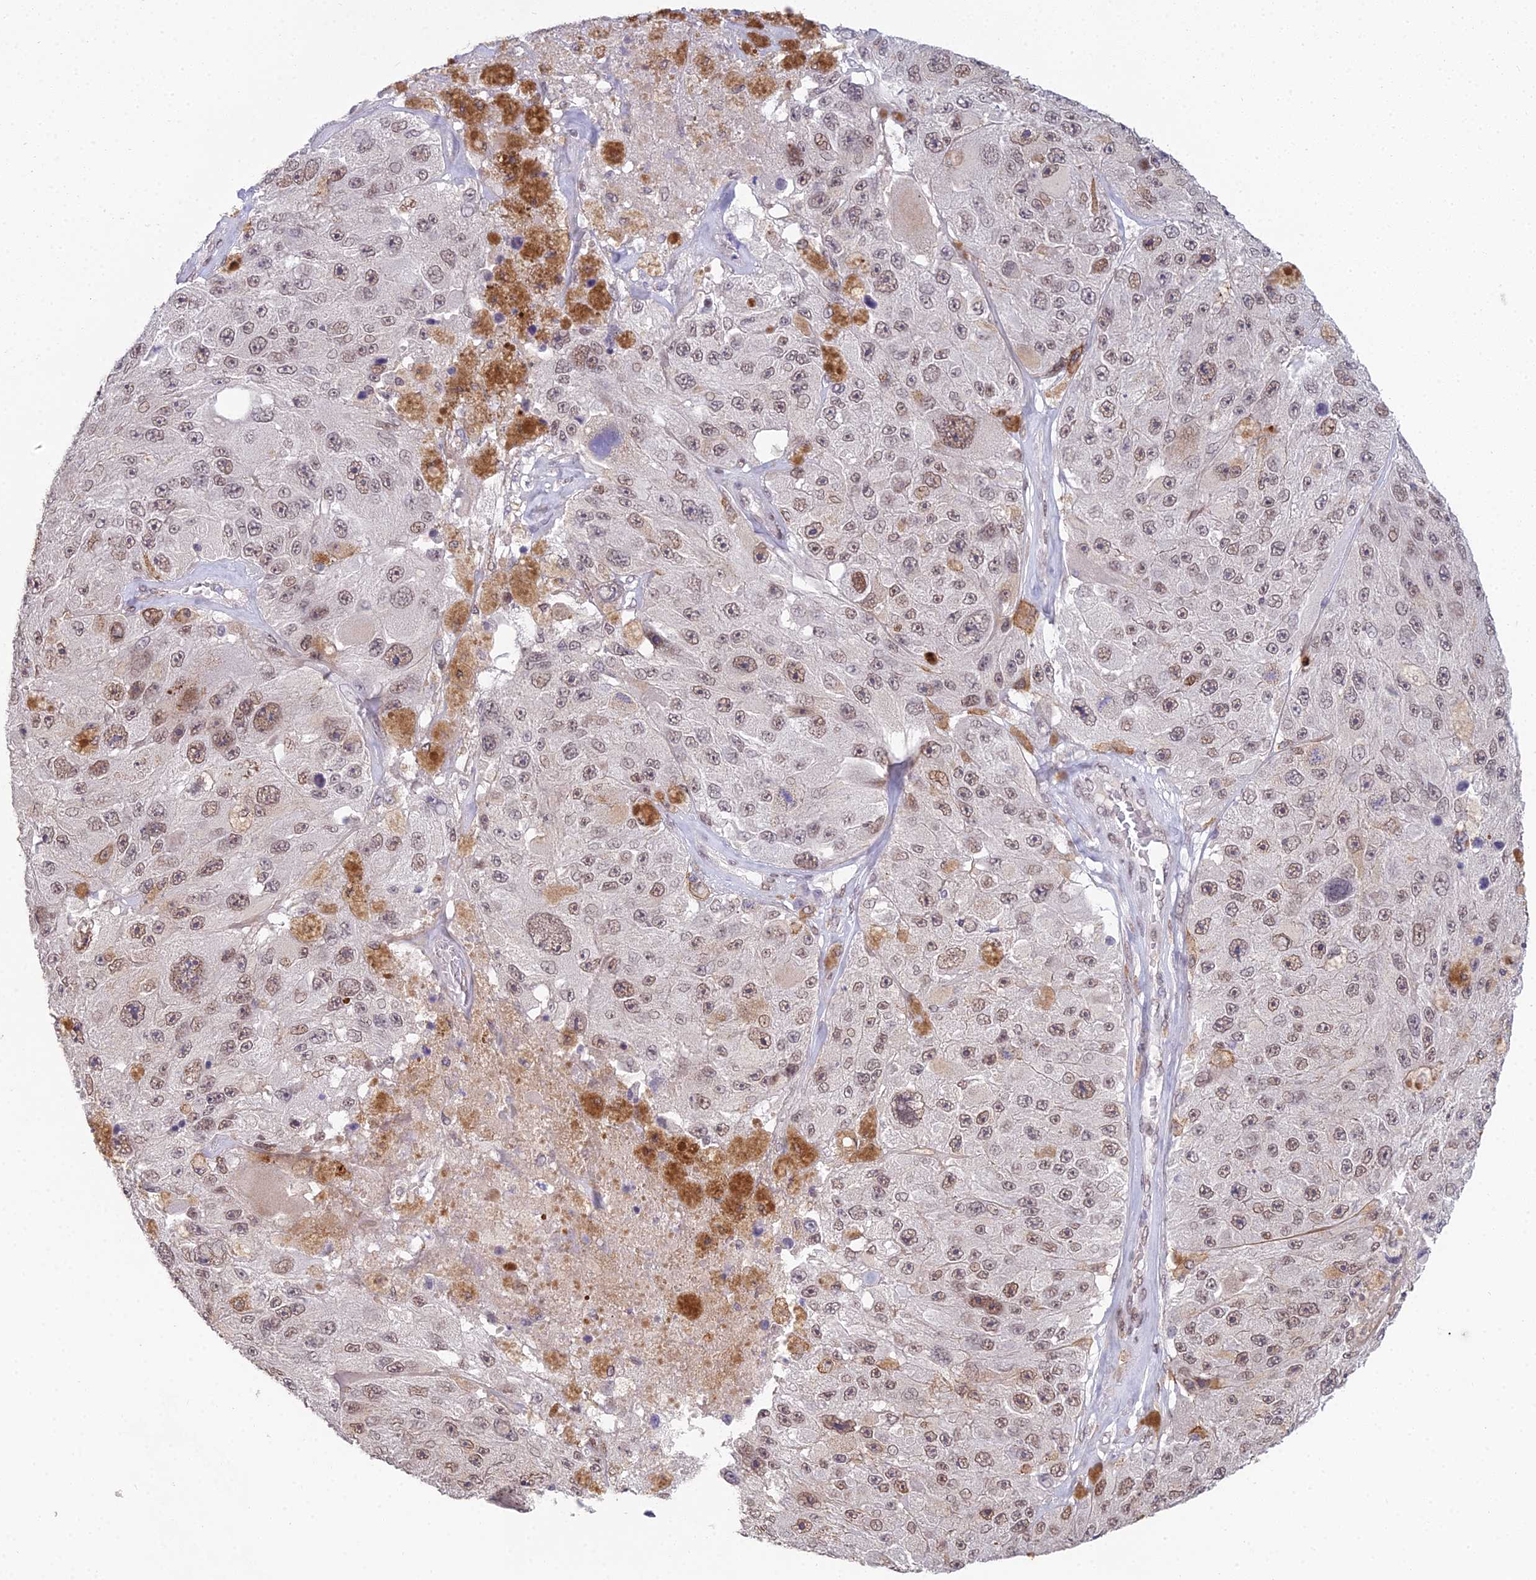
{"staining": {"intensity": "weak", "quantity": ">75%", "location": "nuclear"}, "tissue": "melanoma", "cell_type": "Tumor cells", "image_type": "cancer", "snomed": [{"axis": "morphology", "description": "Malignant melanoma, Metastatic site"}, {"axis": "topography", "description": "Lymph node"}], "caption": "The micrograph displays a brown stain indicating the presence of a protein in the nuclear of tumor cells in melanoma. The staining was performed using DAB (3,3'-diaminobenzidine), with brown indicating positive protein expression. Nuclei are stained blue with hematoxylin.", "gene": "ABHD17A", "patient": {"sex": "male", "age": 62}}